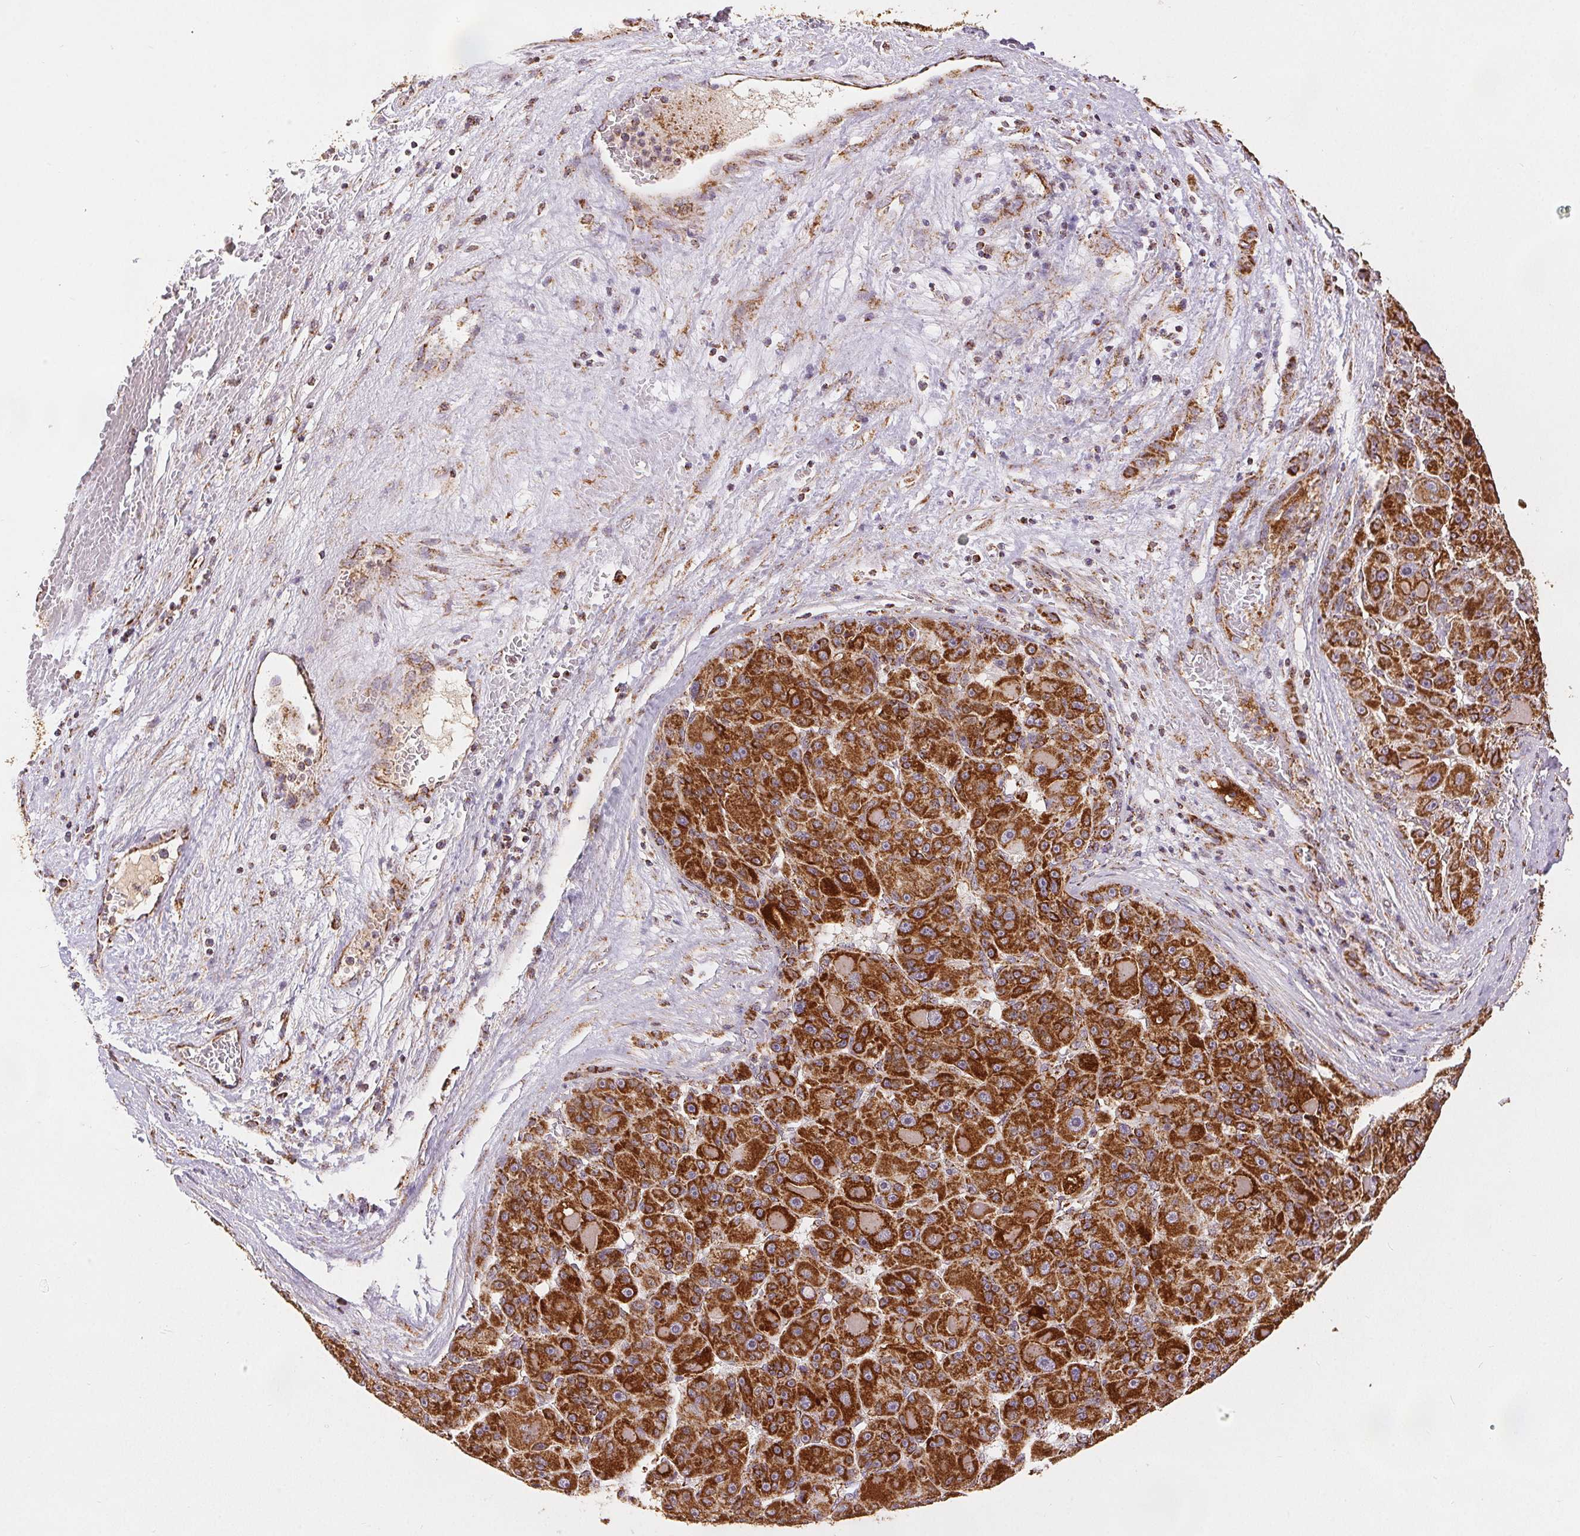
{"staining": {"intensity": "strong", "quantity": ">75%", "location": "cytoplasmic/membranous"}, "tissue": "liver cancer", "cell_type": "Tumor cells", "image_type": "cancer", "snomed": [{"axis": "morphology", "description": "Carcinoma, Hepatocellular, NOS"}, {"axis": "topography", "description": "Liver"}], "caption": "This is a micrograph of IHC staining of liver cancer (hepatocellular carcinoma), which shows strong positivity in the cytoplasmic/membranous of tumor cells.", "gene": "SDHB", "patient": {"sex": "male", "age": 76}}